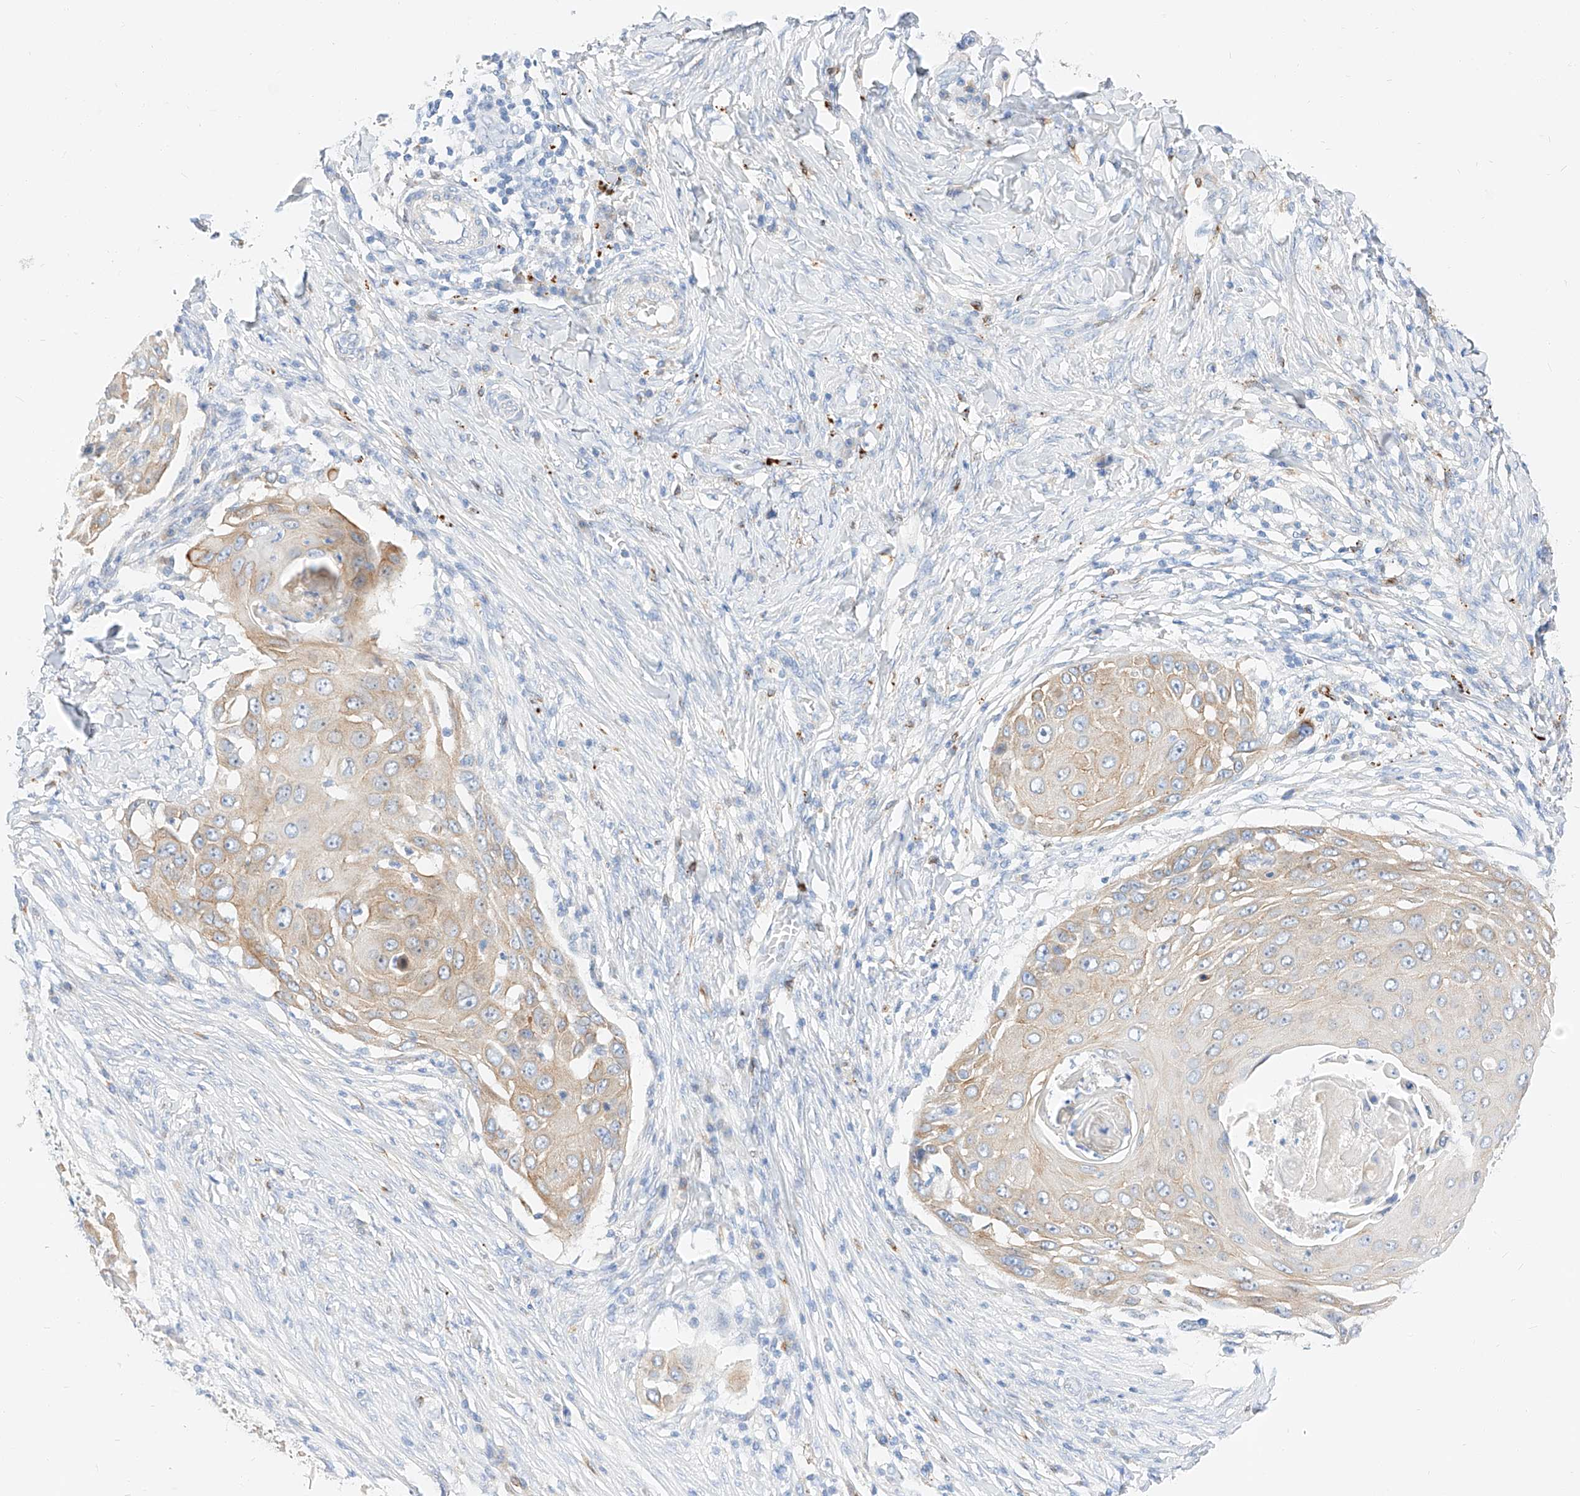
{"staining": {"intensity": "weak", "quantity": ">75%", "location": "cytoplasmic/membranous"}, "tissue": "skin cancer", "cell_type": "Tumor cells", "image_type": "cancer", "snomed": [{"axis": "morphology", "description": "Squamous cell carcinoma, NOS"}, {"axis": "topography", "description": "Skin"}], "caption": "DAB (3,3'-diaminobenzidine) immunohistochemical staining of skin cancer reveals weak cytoplasmic/membranous protein expression in approximately >75% of tumor cells.", "gene": "MAP7", "patient": {"sex": "female", "age": 44}}